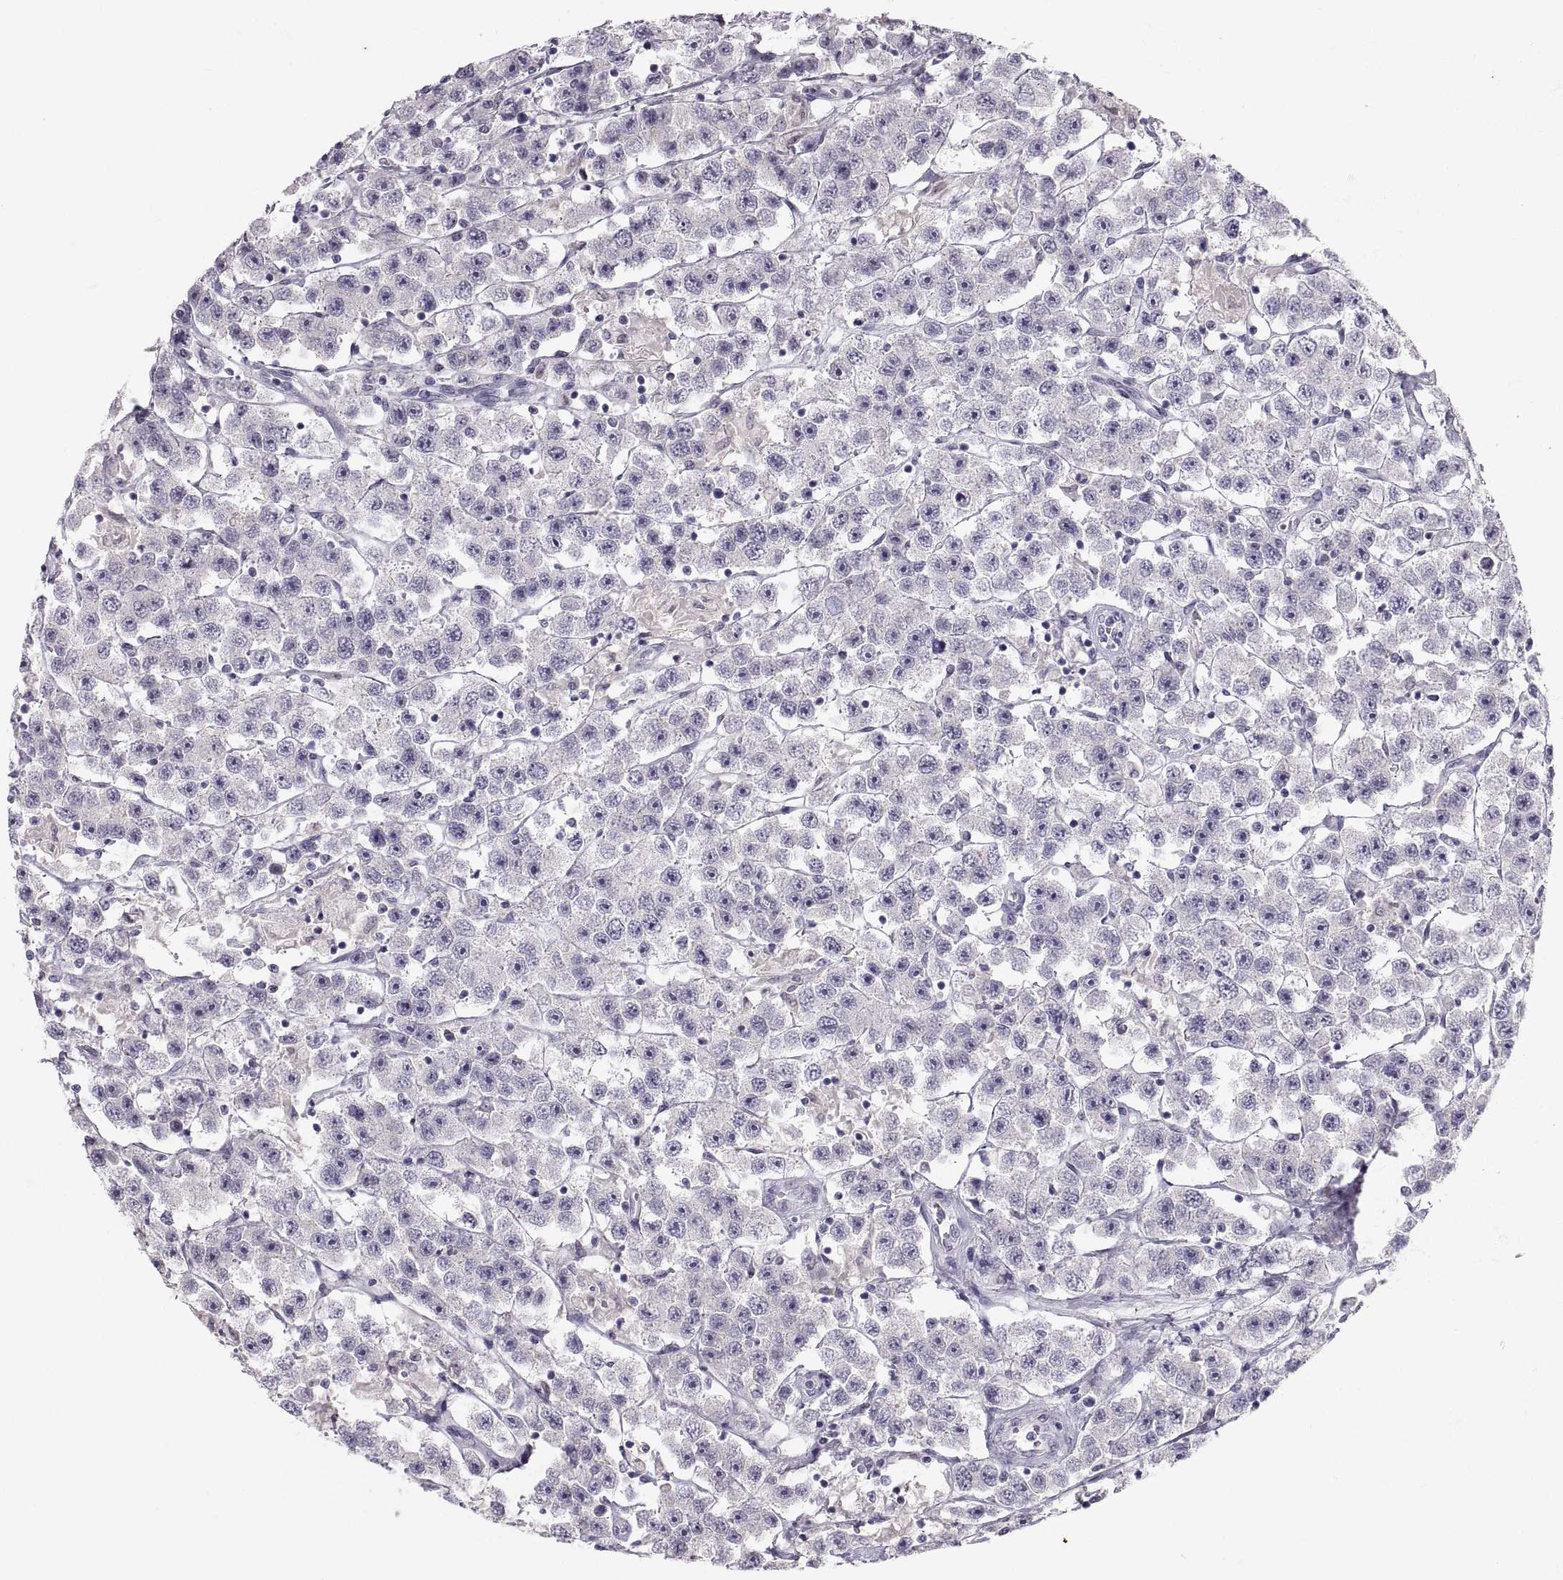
{"staining": {"intensity": "negative", "quantity": "none", "location": "none"}, "tissue": "testis cancer", "cell_type": "Tumor cells", "image_type": "cancer", "snomed": [{"axis": "morphology", "description": "Seminoma, NOS"}, {"axis": "topography", "description": "Testis"}], "caption": "Micrograph shows no protein staining in tumor cells of testis cancer tissue.", "gene": "ZNF185", "patient": {"sex": "male", "age": 45}}